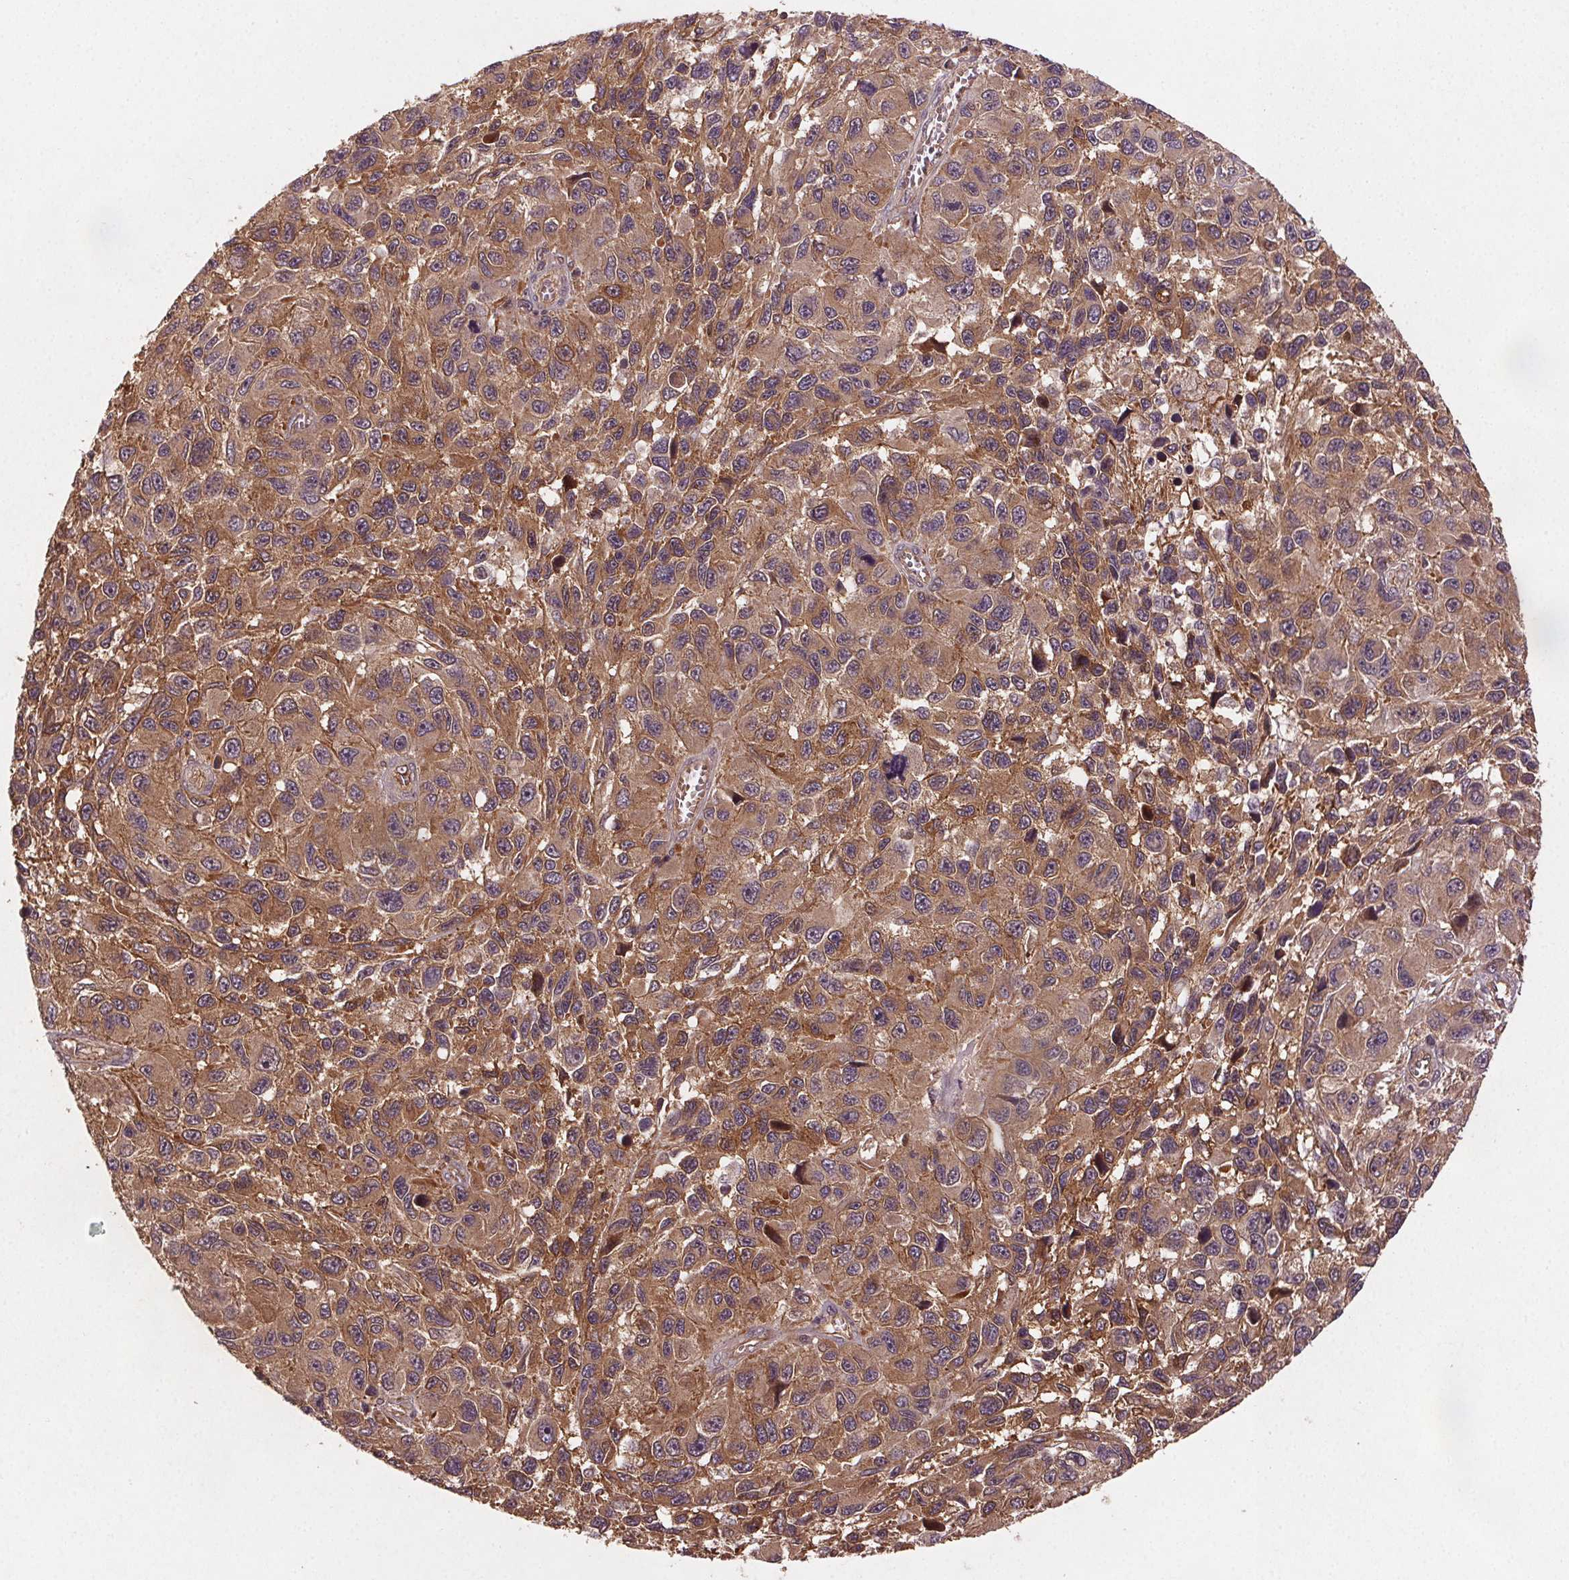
{"staining": {"intensity": "moderate", "quantity": ">75%", "location": "cytoplasmic/membranous"}, "tissue": "melanoma", "cell_type": "Tumor cells", "image_type": "cancer", "snomed": [{"axis": "morphology", "description": "Malignant melanoma, NOS"}, {"axis": "topography", "description": "Skin"}], "caption": "A micrograph of malignant melanoma stained for a protein reveals moderate cytoplasmic/membranous brown staining in tumor cells.", "gene": "SEC14L2", "patient": {"sex": "male", "age": 53}}